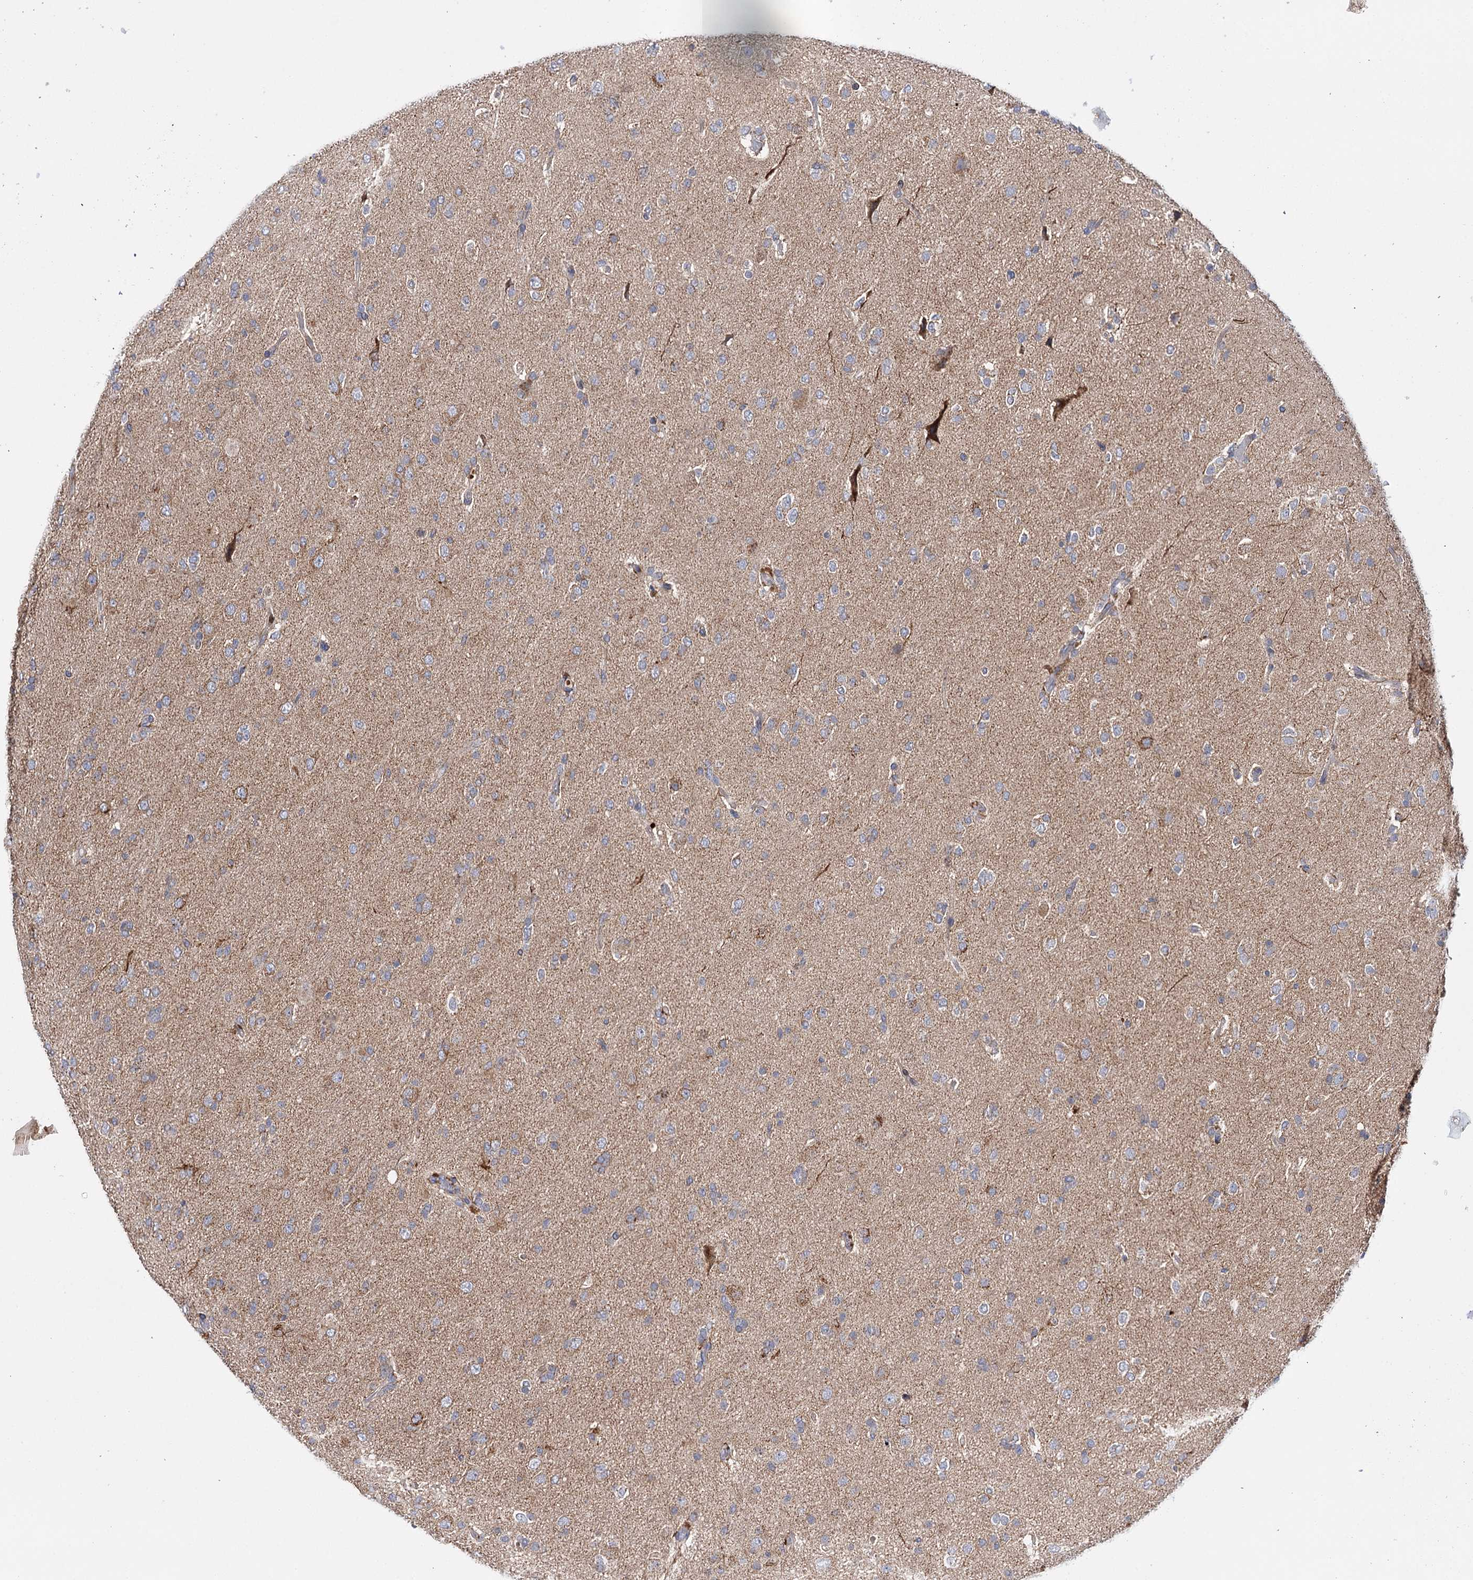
{"staining": {"intensity": "negative", "quantity": "none", "location": "none"}, "tissue": "glioma", "cell_type": "Tumor cells", "image_type": "cancer", "snomed": [{"axis": "morphology", "description": "Glioma, malignant, Low grade"}, {"axis": "topography", "description": "Brain"}], "caption": "Immunohistochemistry micrograph of neoplastic tissue: low-grade glioma (malignant) stained with DAB (3,3'-diaminobenzidine) reveals no significant protein expression in tumor cells.", "gene": "CFAP46", "patient": {"sex": "male", "age": 65}}